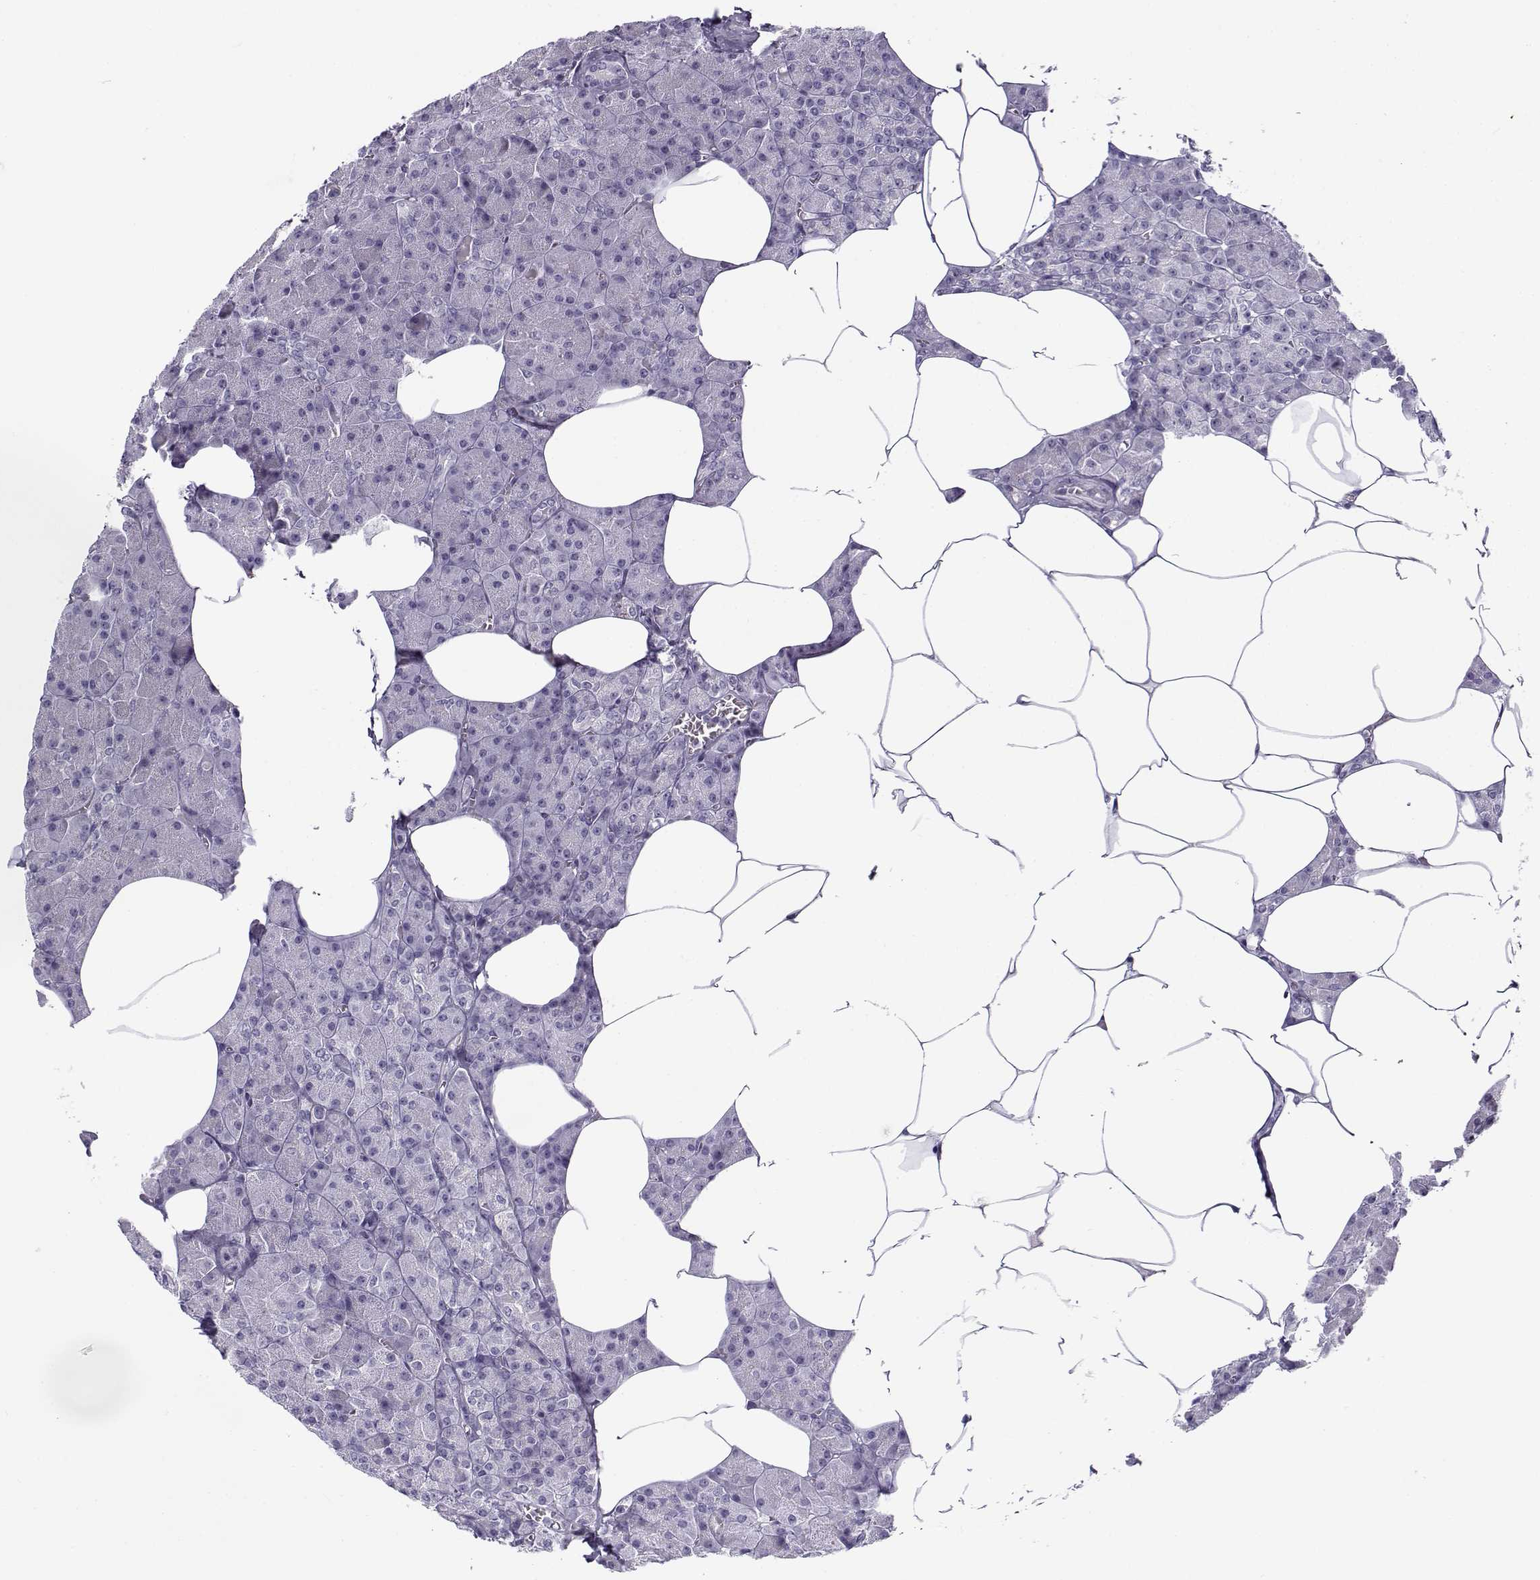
{"staining": {"intensity": "negative", "quantity": "none", "location": "none"}, "tissue": "pancreas", "cell_type": "Exocrine glandular cells", "image_type": "normal", "snomed": [{"axis": "morphology", "description": "Normal tissue, NOS"}, {"axis": "topography", "description": "Pancreas"}], "caption": "High power microscopy image of an immunohistochemistry (IHC) photomicrograph of benign pancreas, revealing no significant positivity in exocrine glandular cells. (DAB (3,3'-diaminobenzidine) IHC visualized using brightfield microscopy, high magnification).", "gene": "GTSF1L", "patient": {"sex": "female", "age": 45}}